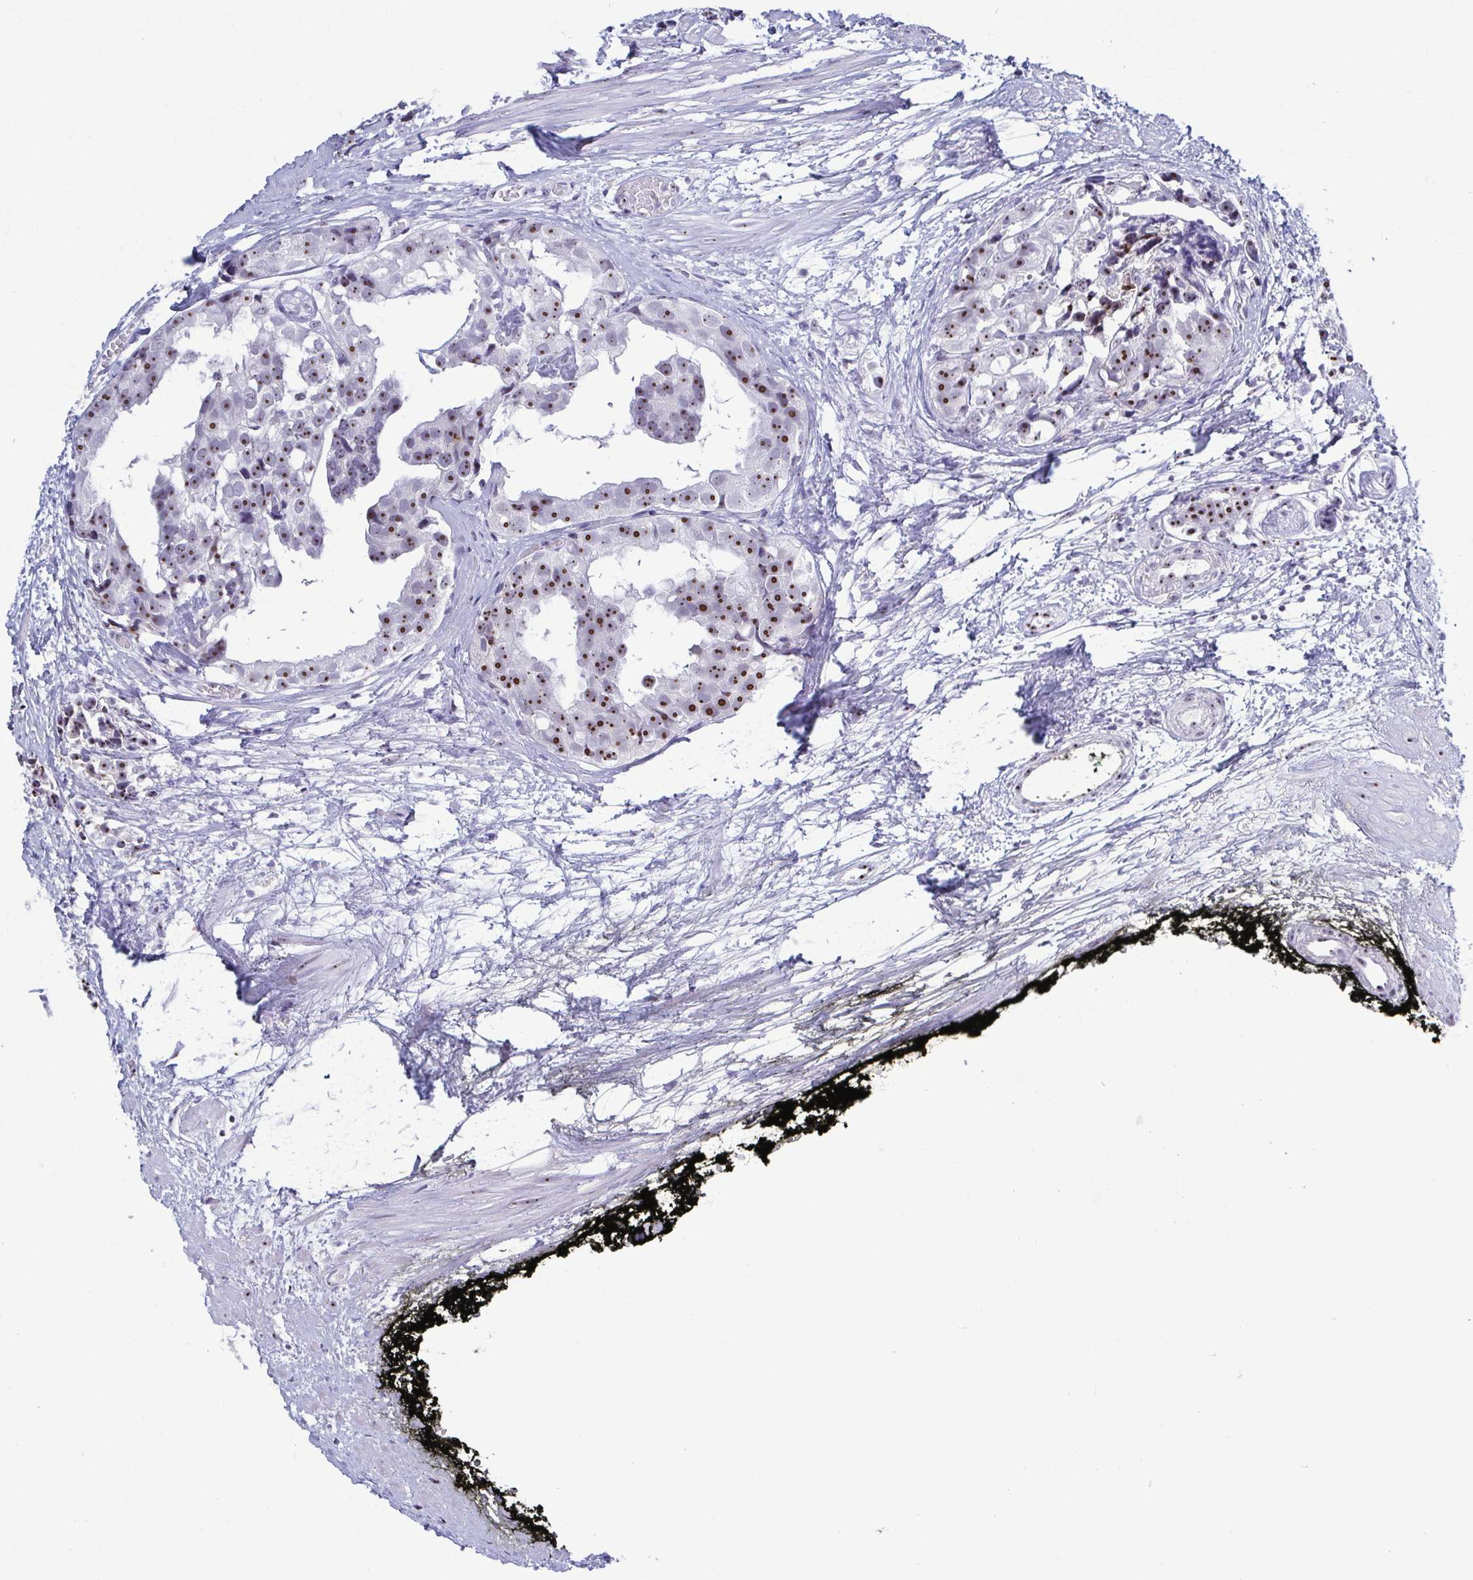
{"staining": {"intensity": "strong", "quantity": "<25%", "location": "nuclear"}, "tissue": "prostate cancer", "cell_type": "Tumor cells", "image_type": "cancer", "snomed": [{"axis": "morphology", "description": "Adenocarcinoma, High grade"}, {"axis": "topography", "description": "Prostate"}], "caption": "Prostate cancer (high-grade adenocarcinoma) stained for a protein demonstrates strong nuclear positivity in tumor cells.", "gene": "BZW1", "patient": {"sex": "male", "age": 71}}